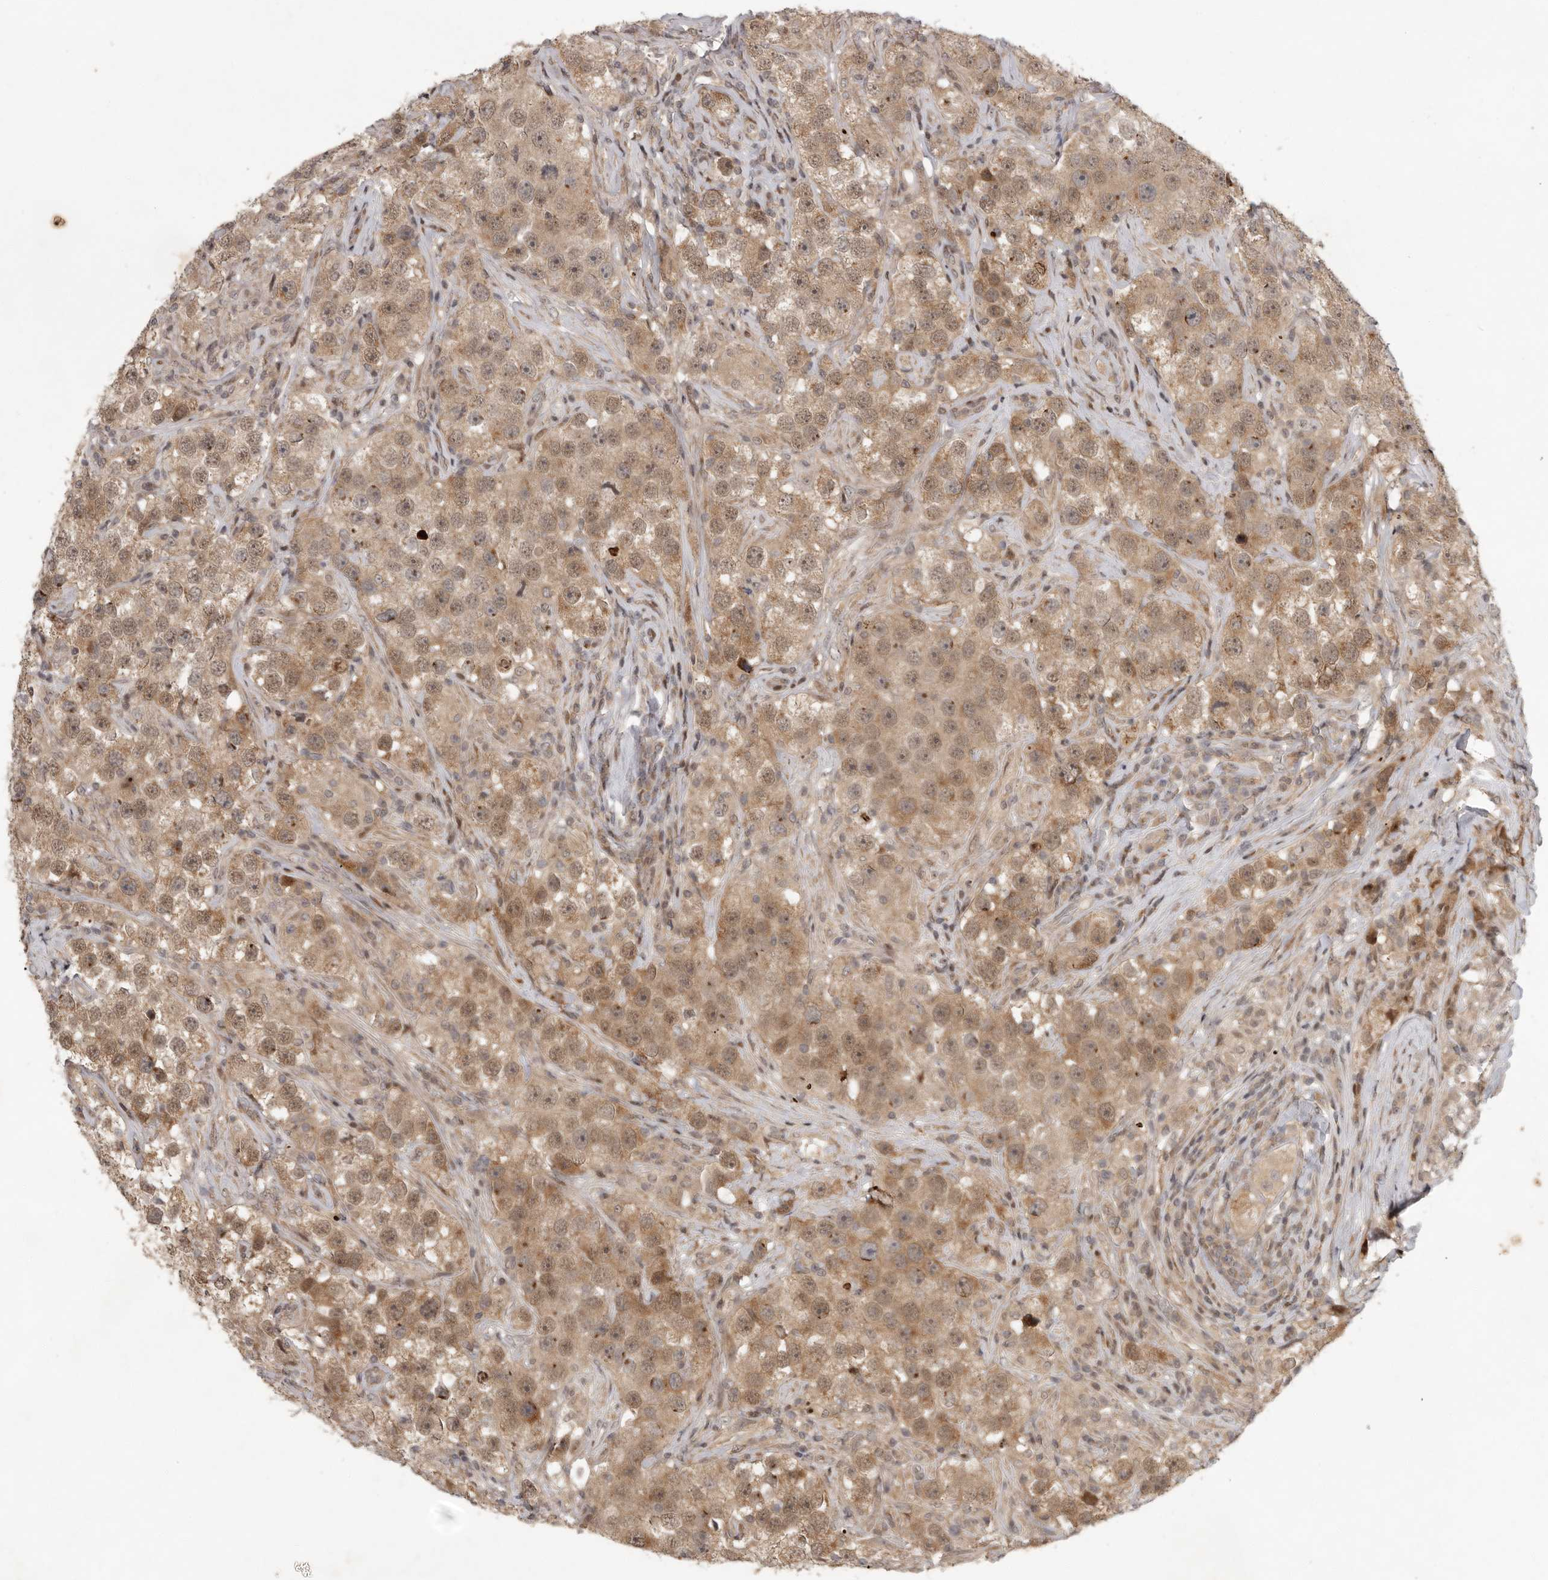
{"staining": {"intensity": "moderate", "quantity": ">75%", "location": "cytoplasmic/membranous,nuclear"}, "tissue": "testis cancer", "cell_type": "Tumor cells", "image_type": "cancer", "snomed": [{"axis": "morphology", "description": "Seminoma, NOS"}, {"axis": "topography", "description": "Testis"}], "caption": "Moderate cytoplasmic/membranous and nuclear protein expression is identified in about >75% of tumor cells in testis cancer.", "gene": "RABIF", "patient": {"sex": "male", "age": 49}}